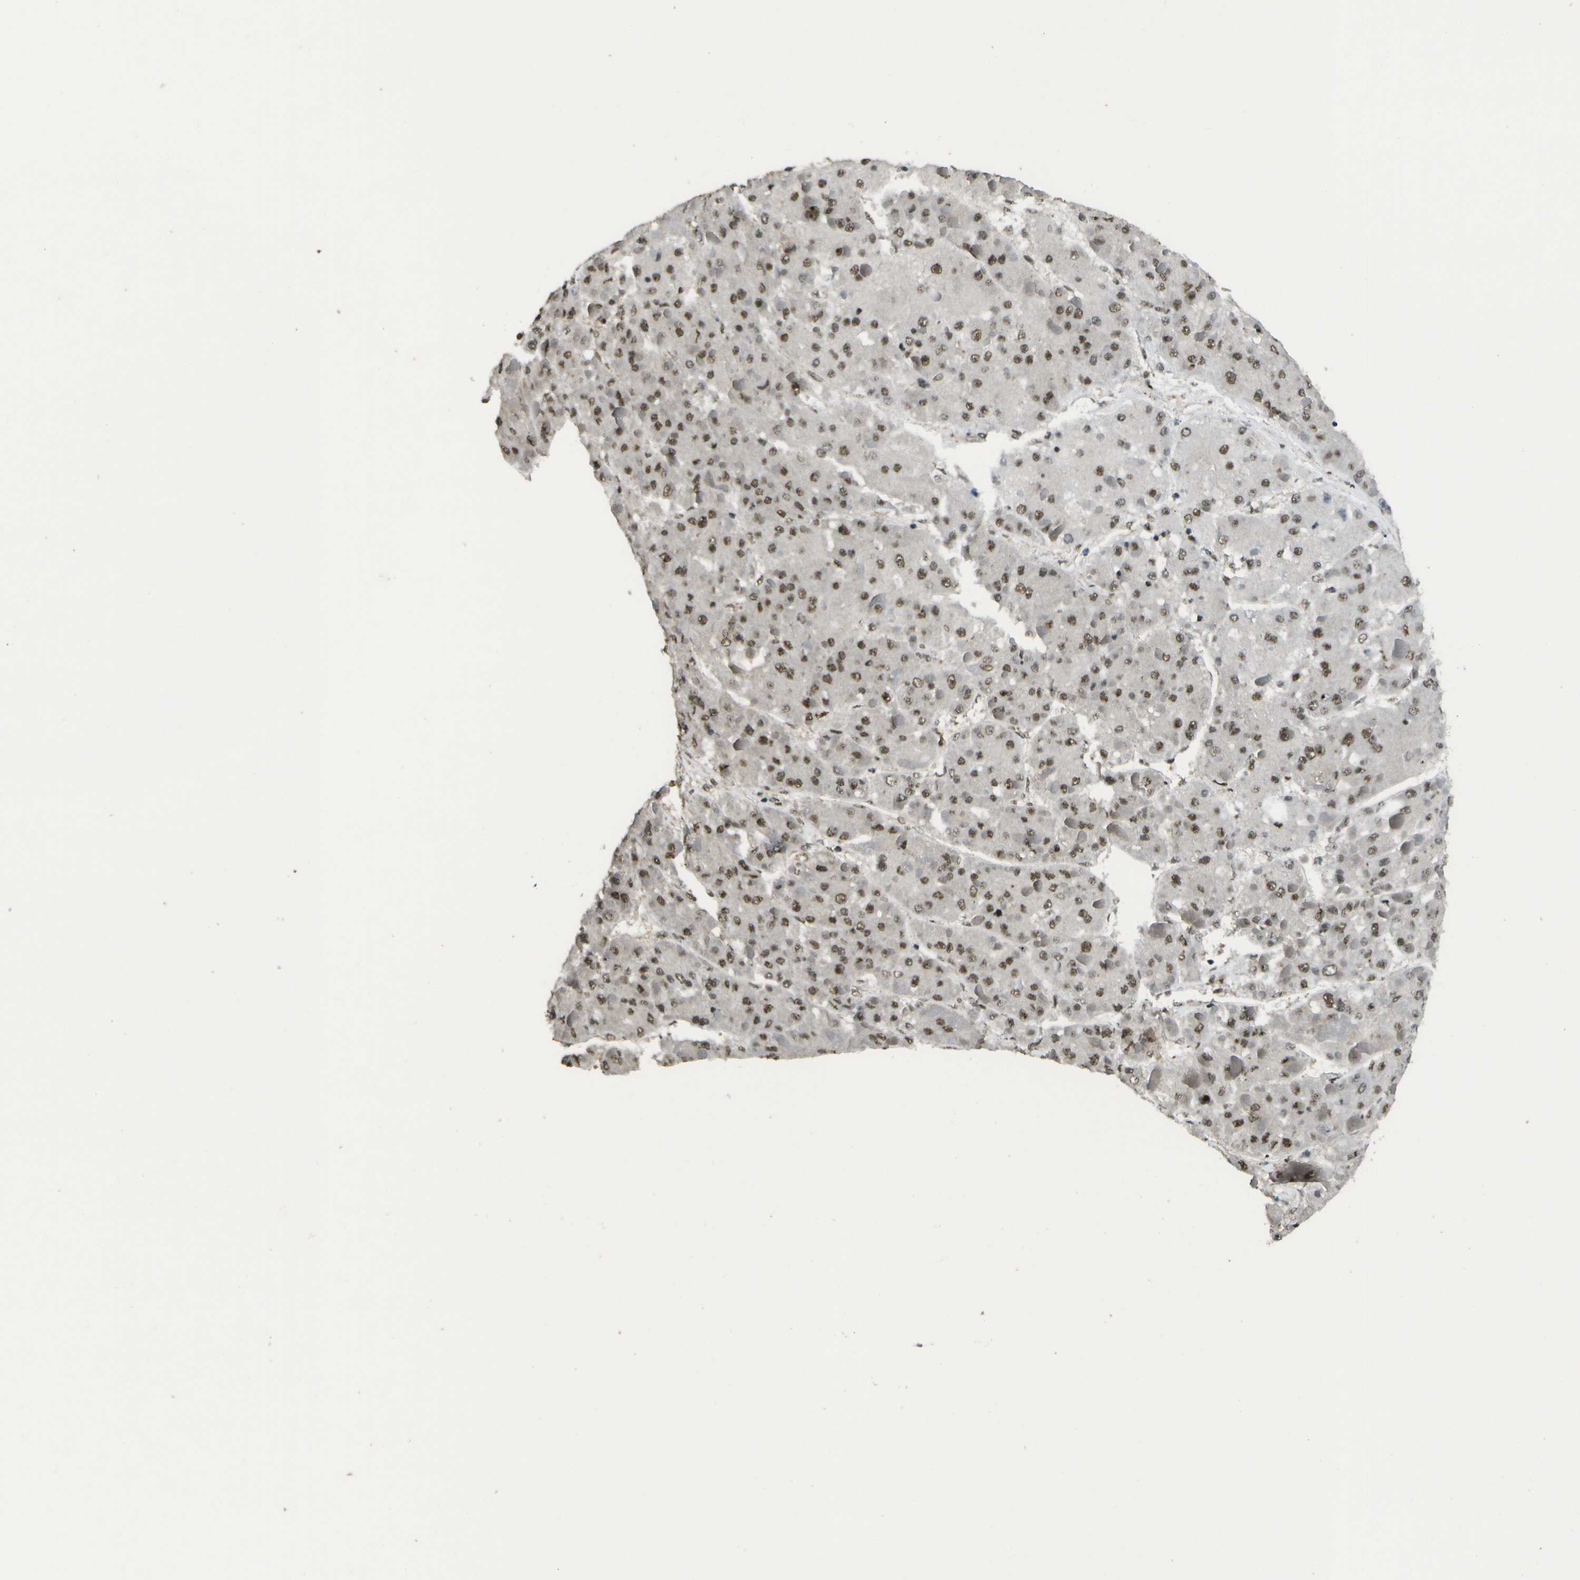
{"staining": {"intensity": "moderate", "quantity": ">75%", "location": "nuclear"}, "tissue": "liver cancer", "cell_type": "Tumor cells", "image_type": "cancer", "snomed": [{"axis": "morphology", "description": "Carcinoma, Hepatocellular, NOS"}, {"axis": "topography", "description": "Liver"}], "caption": "IHC photomicrograph of liver cancer (hepatocellular carcinoma) stained for a protein (brown), which reveals medium levels of moderate nuclear staining in approximately >75% of tumor cells.", "gene": "KAT5", "patient": {"sex": "female", "age": 73}}